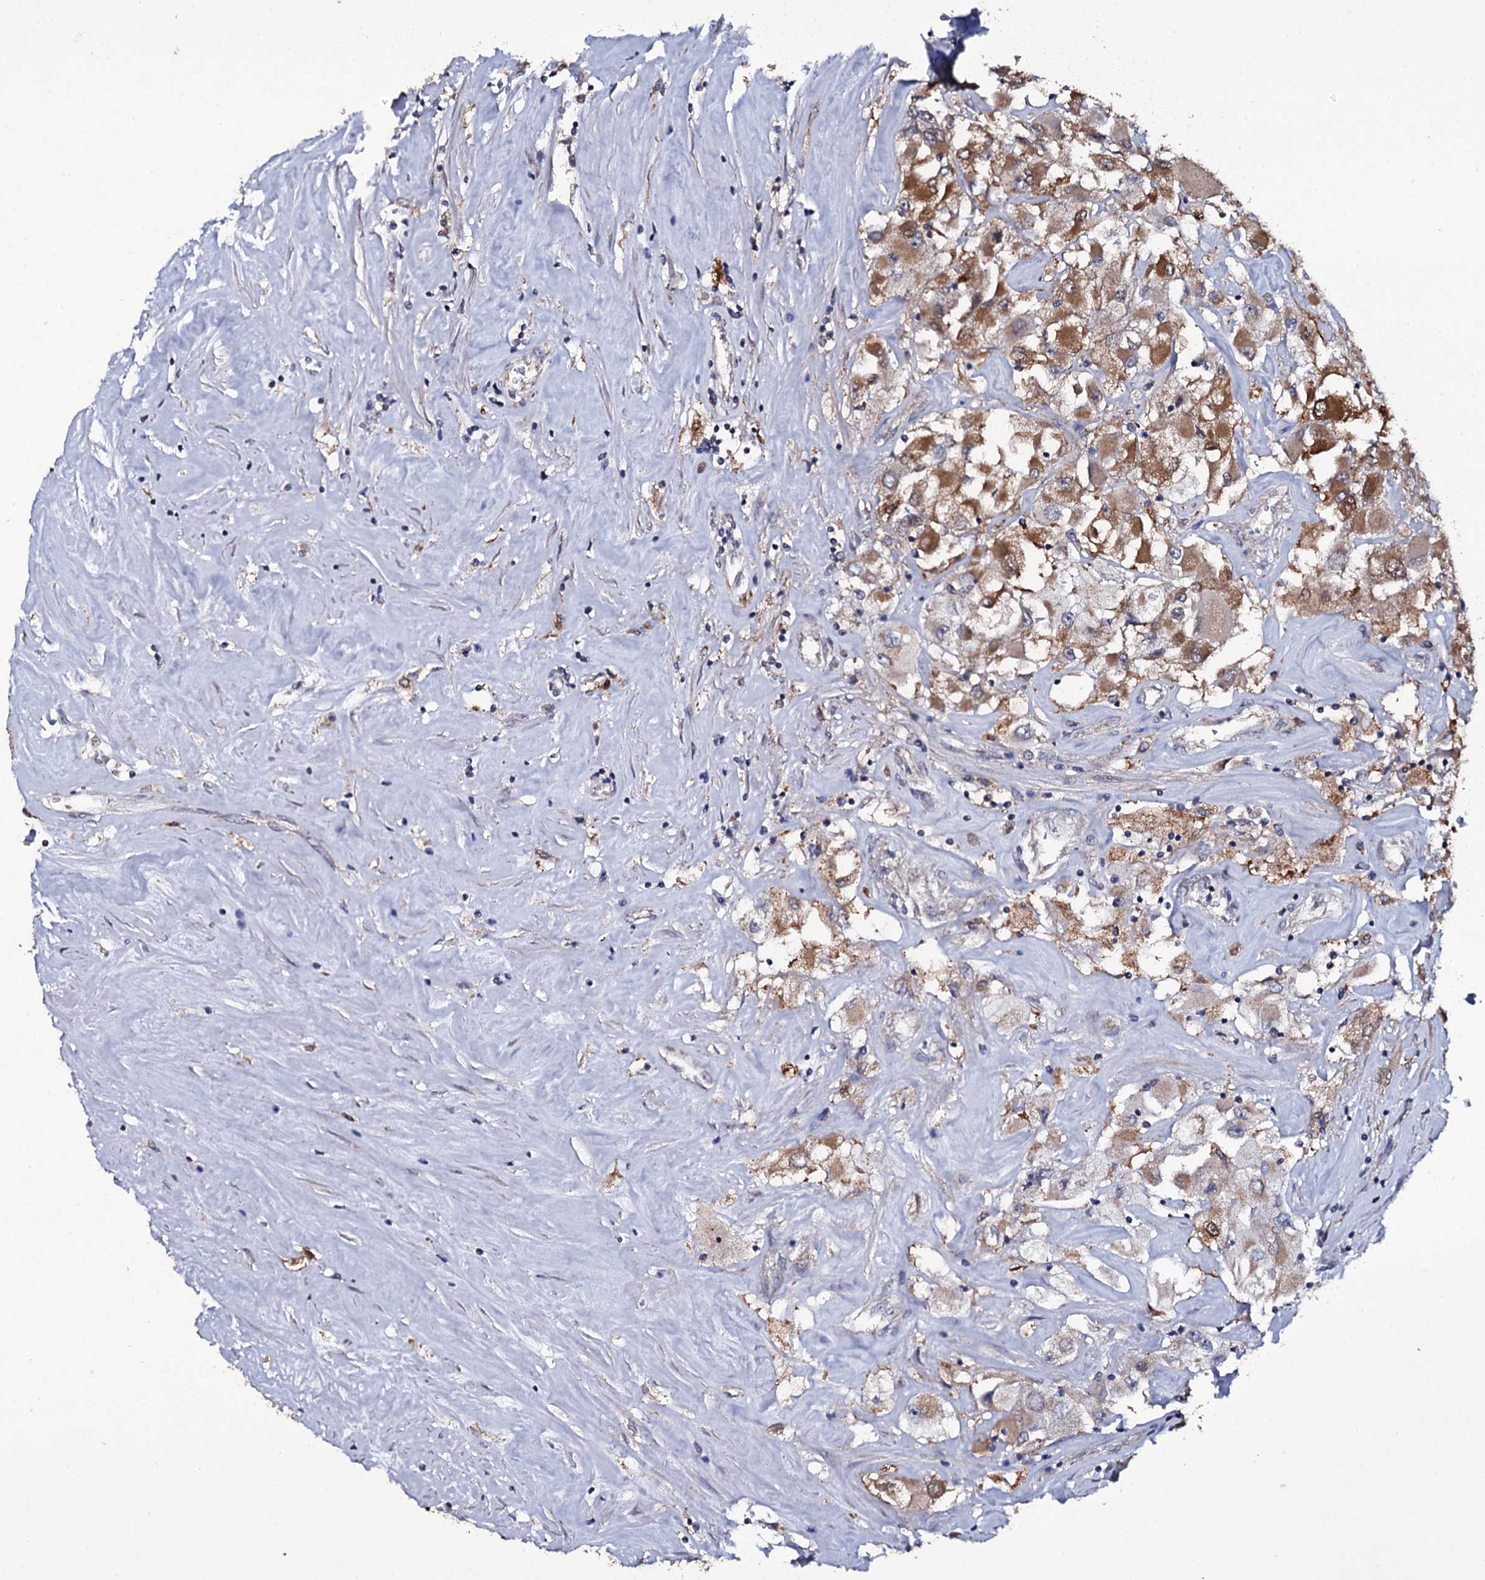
{"staining": {"intensity": "strong", "quantity": ">75%", "location": "cytoplasmic/membranous,nuclear"}, "tissue": "renal cancer", "cell_type": "Tumor cells", "image_type": "cancer", "snomed": [{"axis": "morphology", "description": "Adenocarcinoma, NOS"}, {"axis": "topography", "description": "Kidney"}], "caption": "Immunohistochemical staining of human renal adenocarcinoma demonstrates high levels of strong cytoplasmic/membranous and nuclear positivity in approximately >75% of tumor cells.", "gene": "CRYL1", "patient": {"sex": "female", "age": 52}}